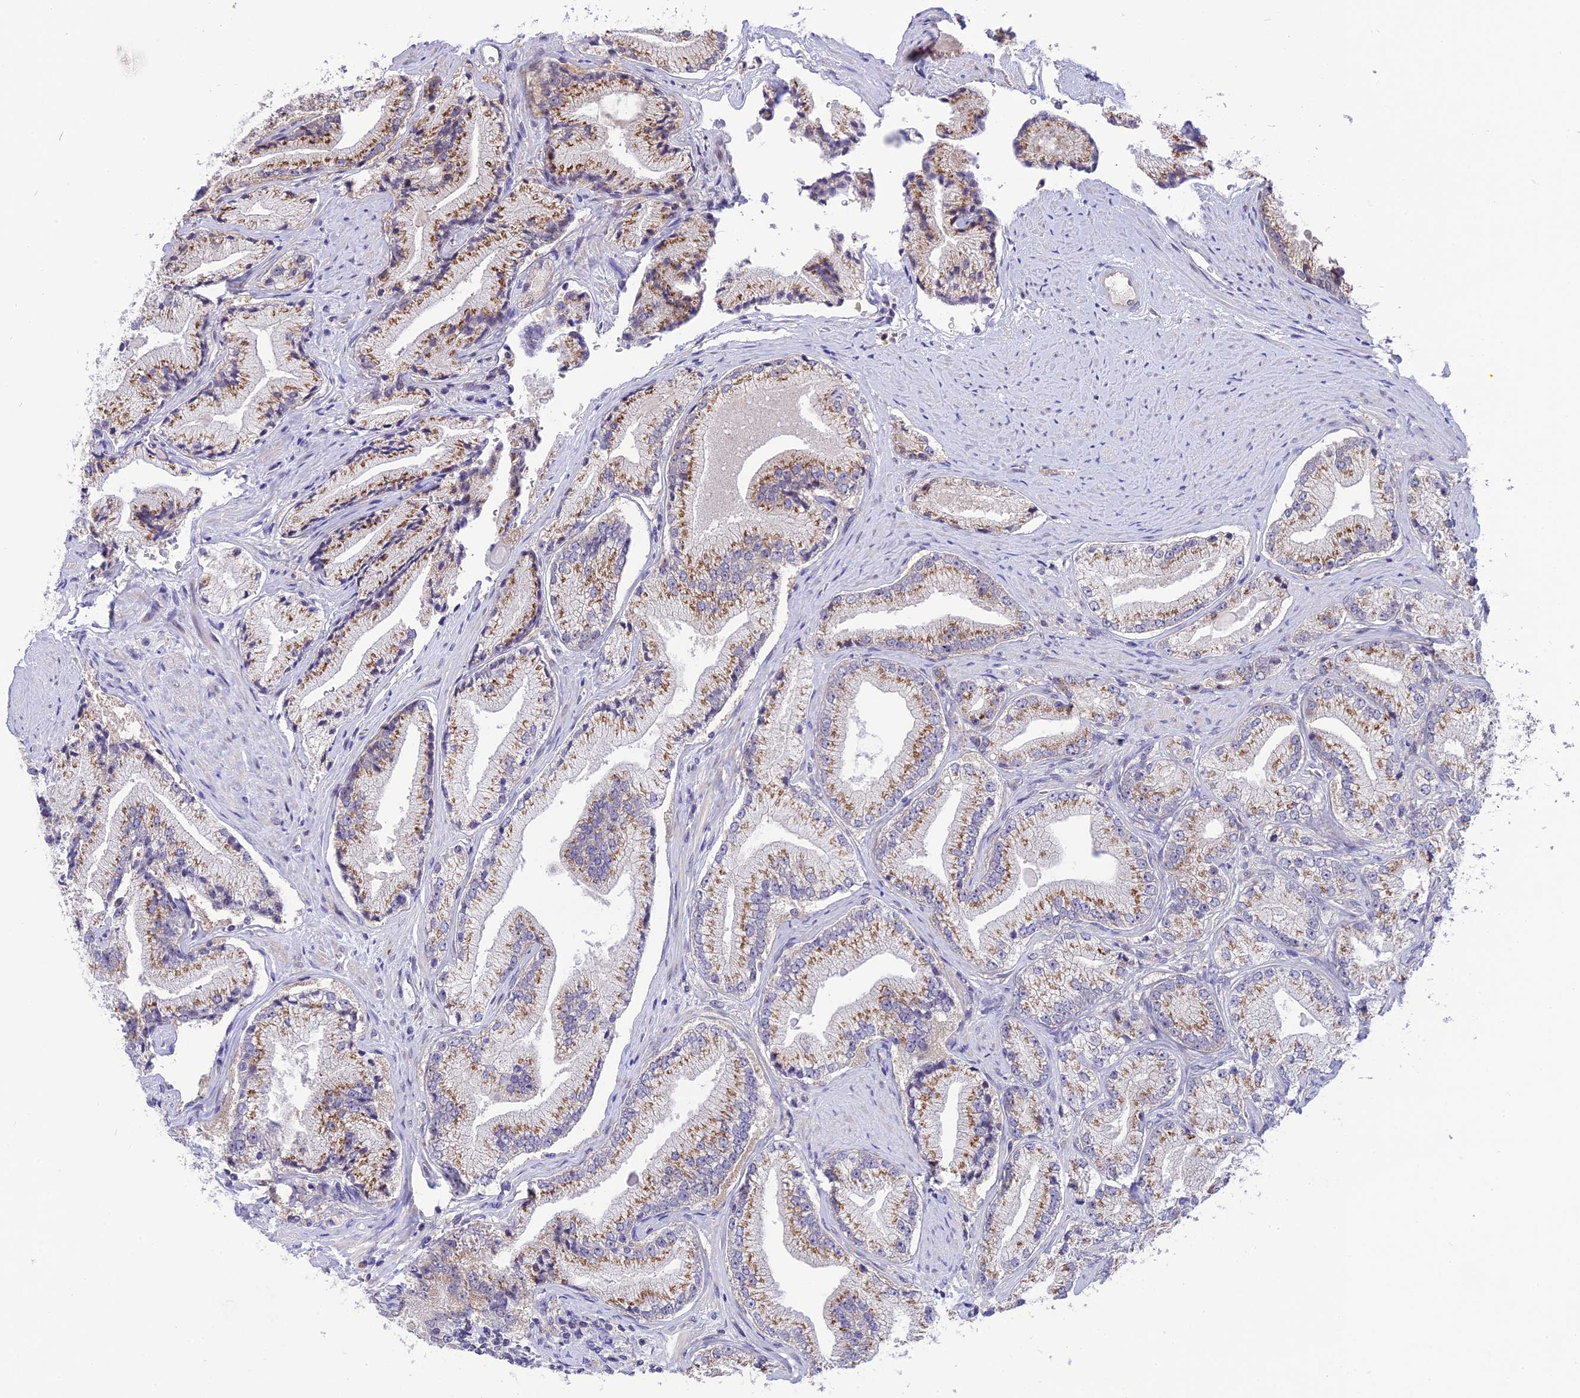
{"staining": {"intensity": "moderate", "quantity": ">75%", "location": "cytoplasmic/membranous"}, "tissue": "prostate cancer", "cell_type": "Tumor cells", "image_type": "cancer", "snomed": [{"axis": "morphology", "description": "Adenocarcinoma, High grade"}, {"axis": "topography", "description": "Prostate"}], "caption": "The immunohistochemical stain highlights moderate cytoplasmic/membranous staining in tumor cells of prostate cancer (adenocarcinoma (high-grade)) tissue.", "gene": "ZNF837", "patient": {"sex": "male", "age": 67}}